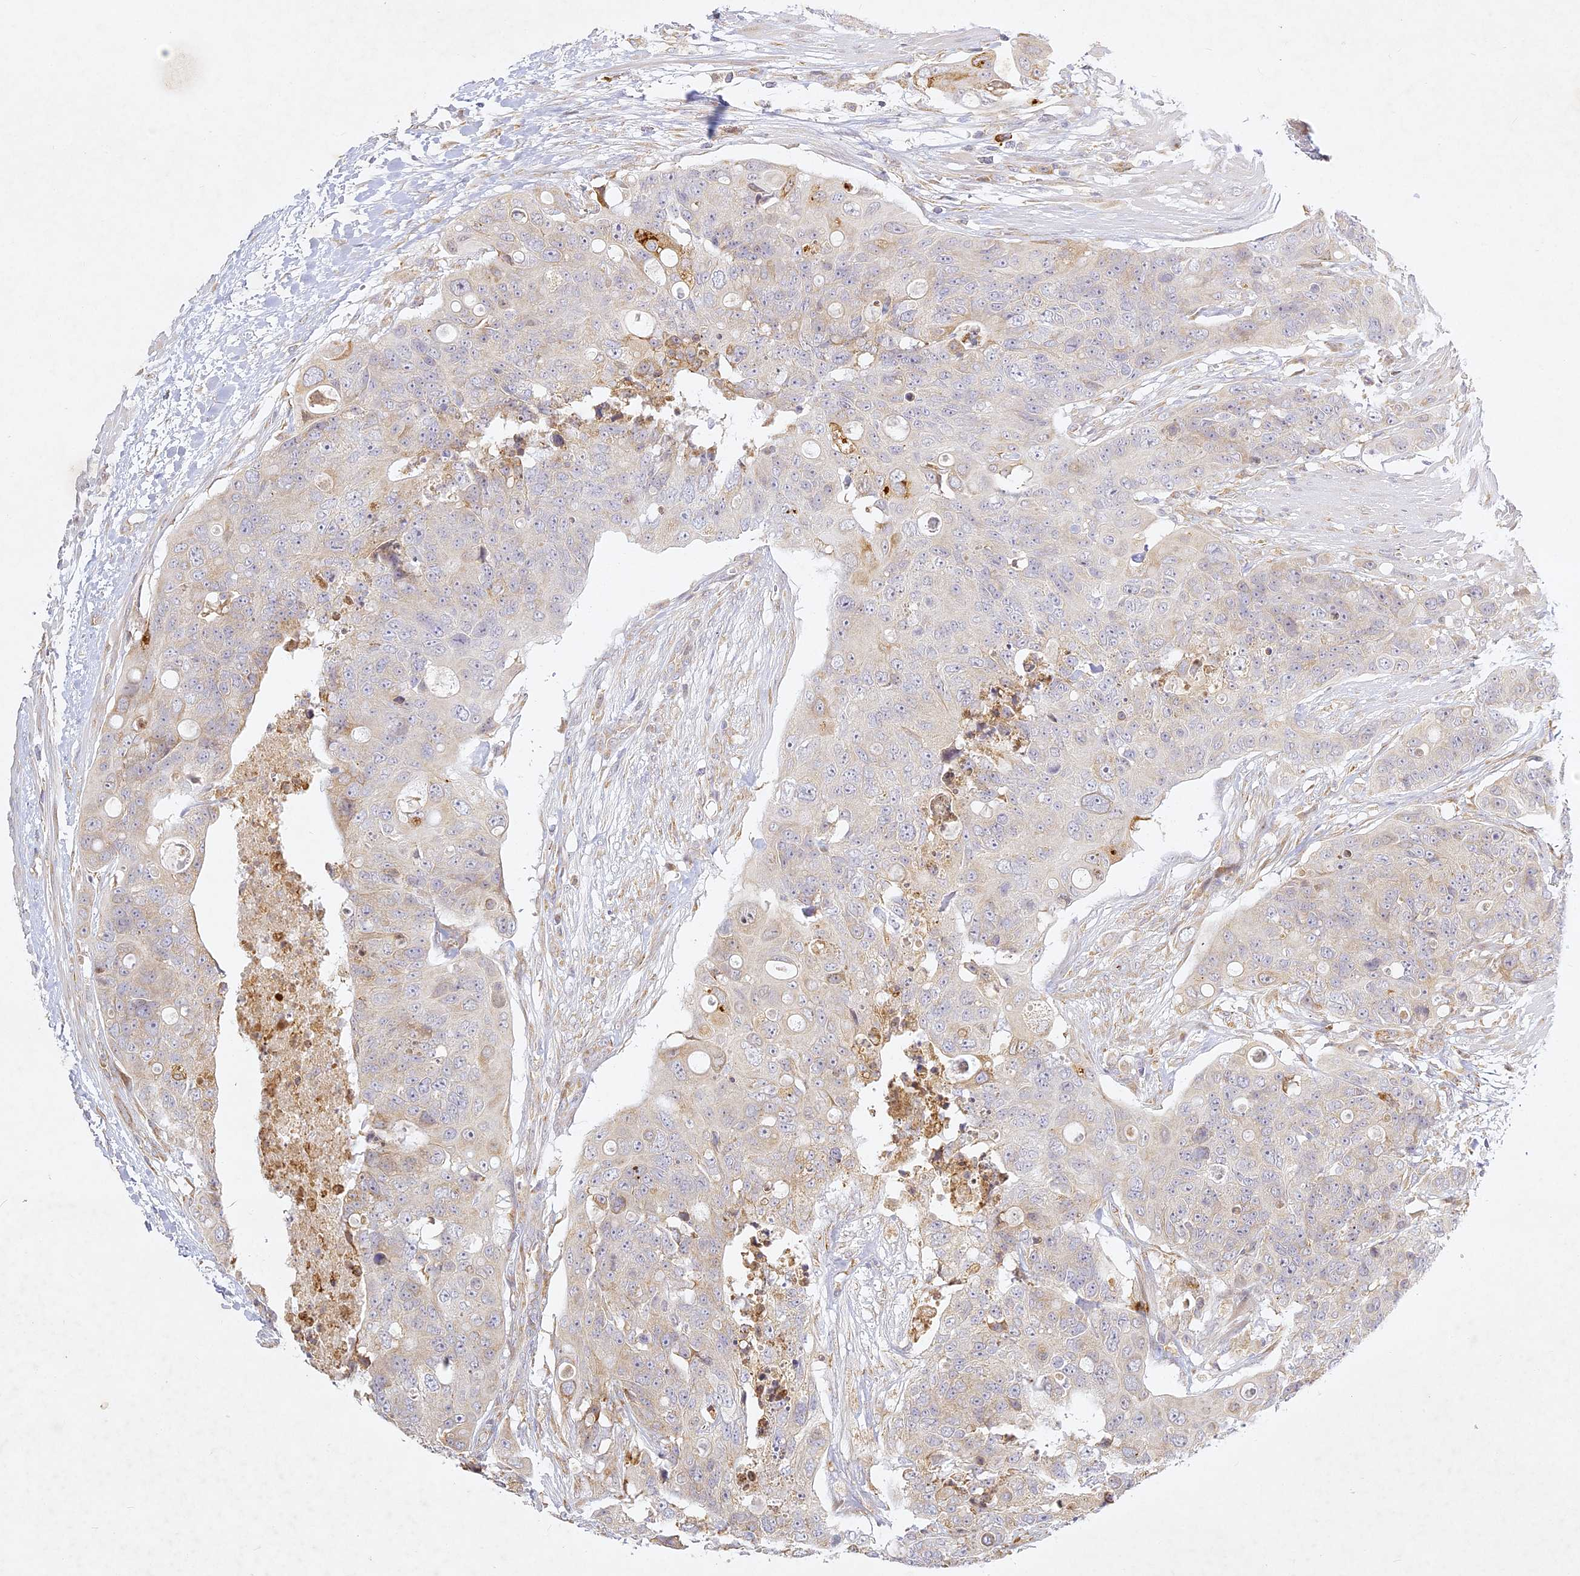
{"staining": {"intensity": "weak", "quantity": "<25%", "location": "cytoplasmic/membranous"}, "tissue": "colorectal cancer", "cell_type": "Tumor cells", "image_type": "cancer", "snomed": [{"axis": "morphology", "description": "Adenocarcinoma, NOS"}, {"axis": "topography", "description": "Colon"}], "caption": "There is no significant expression in tumor cells of adenocarcinoma (colorectal).", "gene": "SLC30A5", "patient": {"sex": "female", "age": 57}}